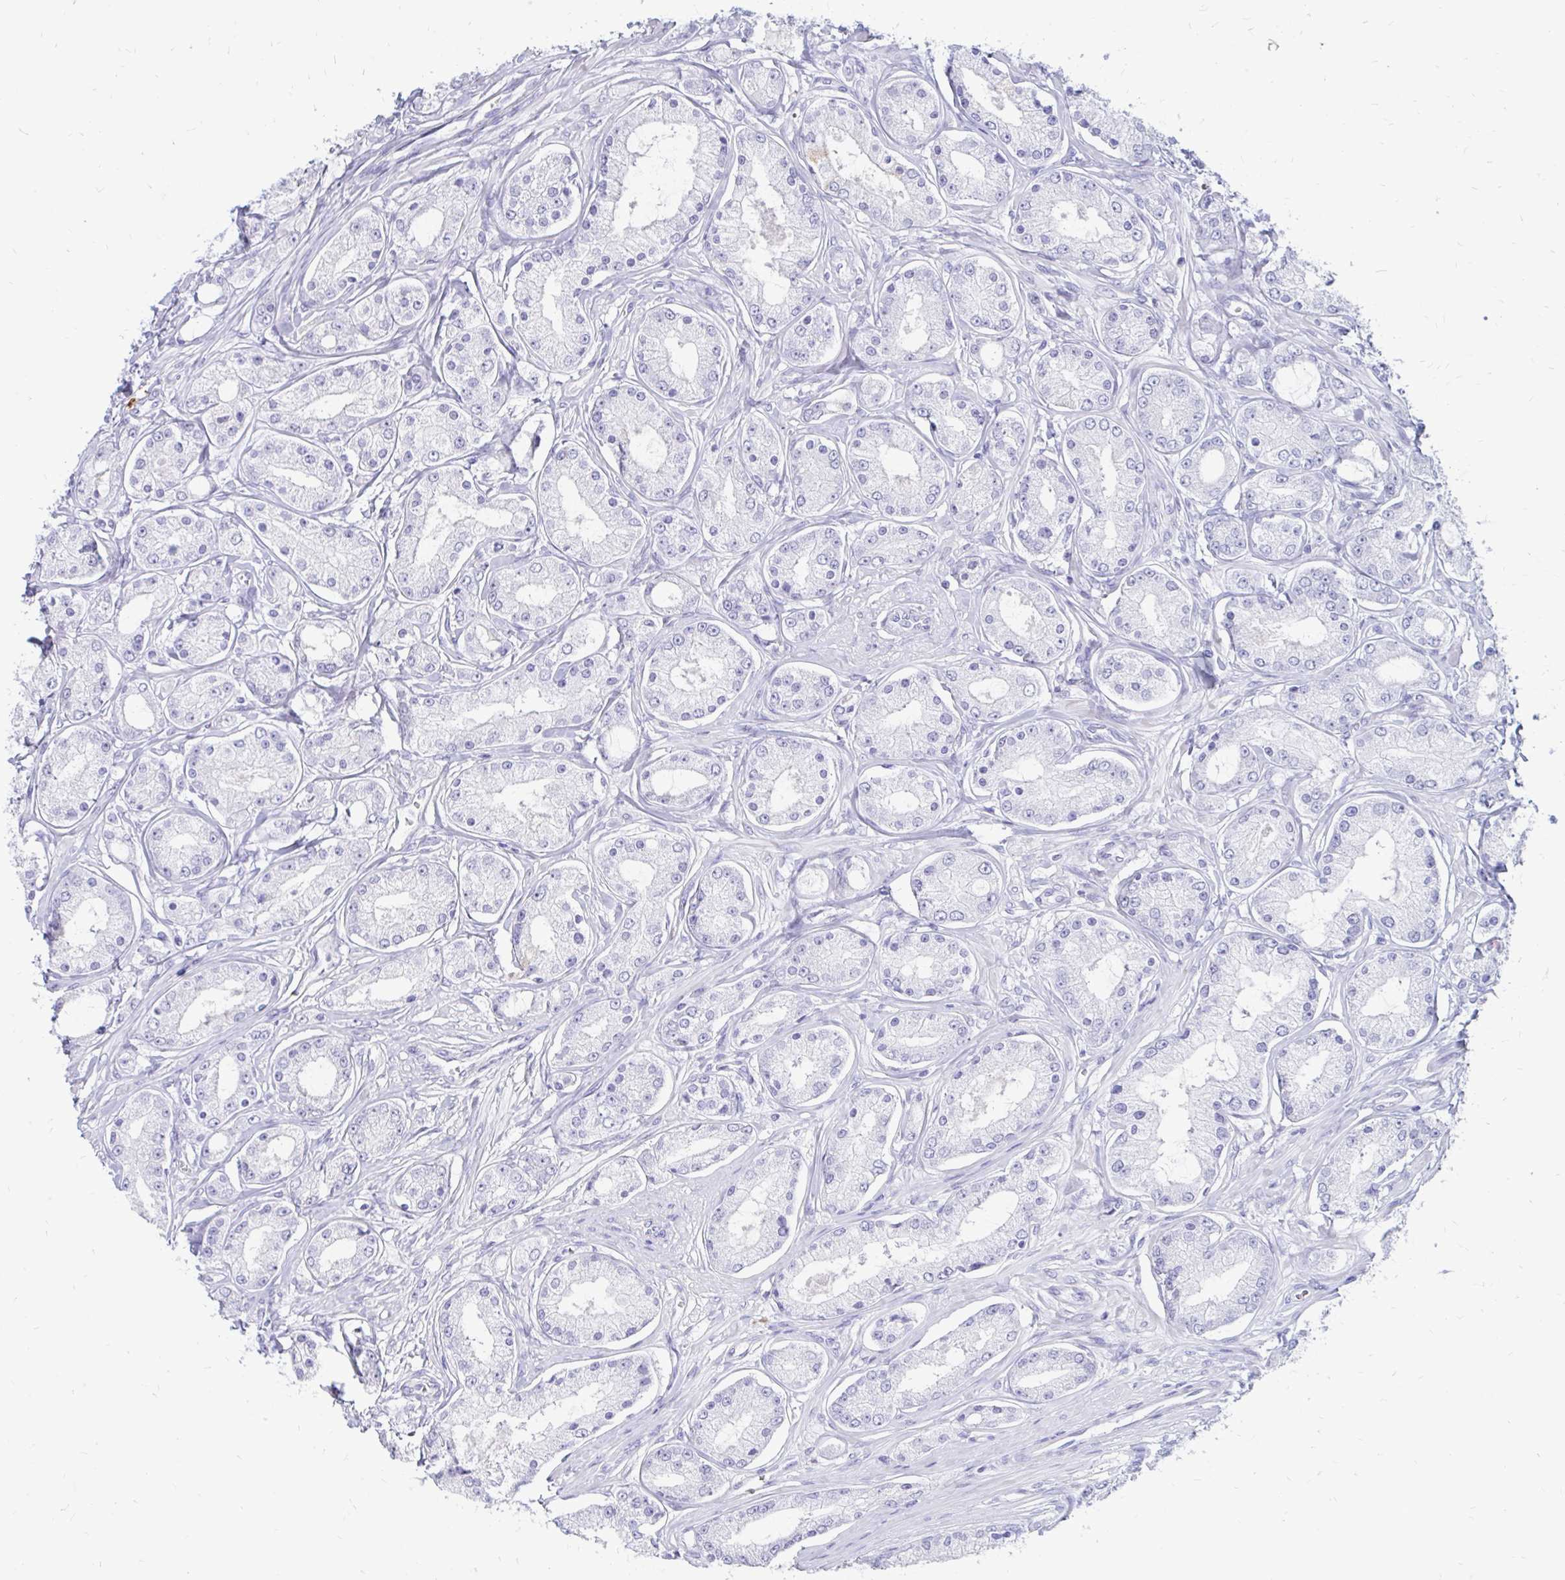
{"staining": {"intensity": "negative", "quantity": "none", "location": "none"}, "tissue": "prostate cancer", "cell_type": "Tumor cells", "image_type": "cancer", "snomed": [{"axis": "morphology", "description": "Adenocarcinoma, High grade"}, {"axis": "topography", "description": "Prostate"}], "caption": "The image demonstrates no significant staining in tumor cells of high-grade adenocarcinoma (prostate).", "gene": "IGSF5", "patient": {"sex": "male", "age": 66}}